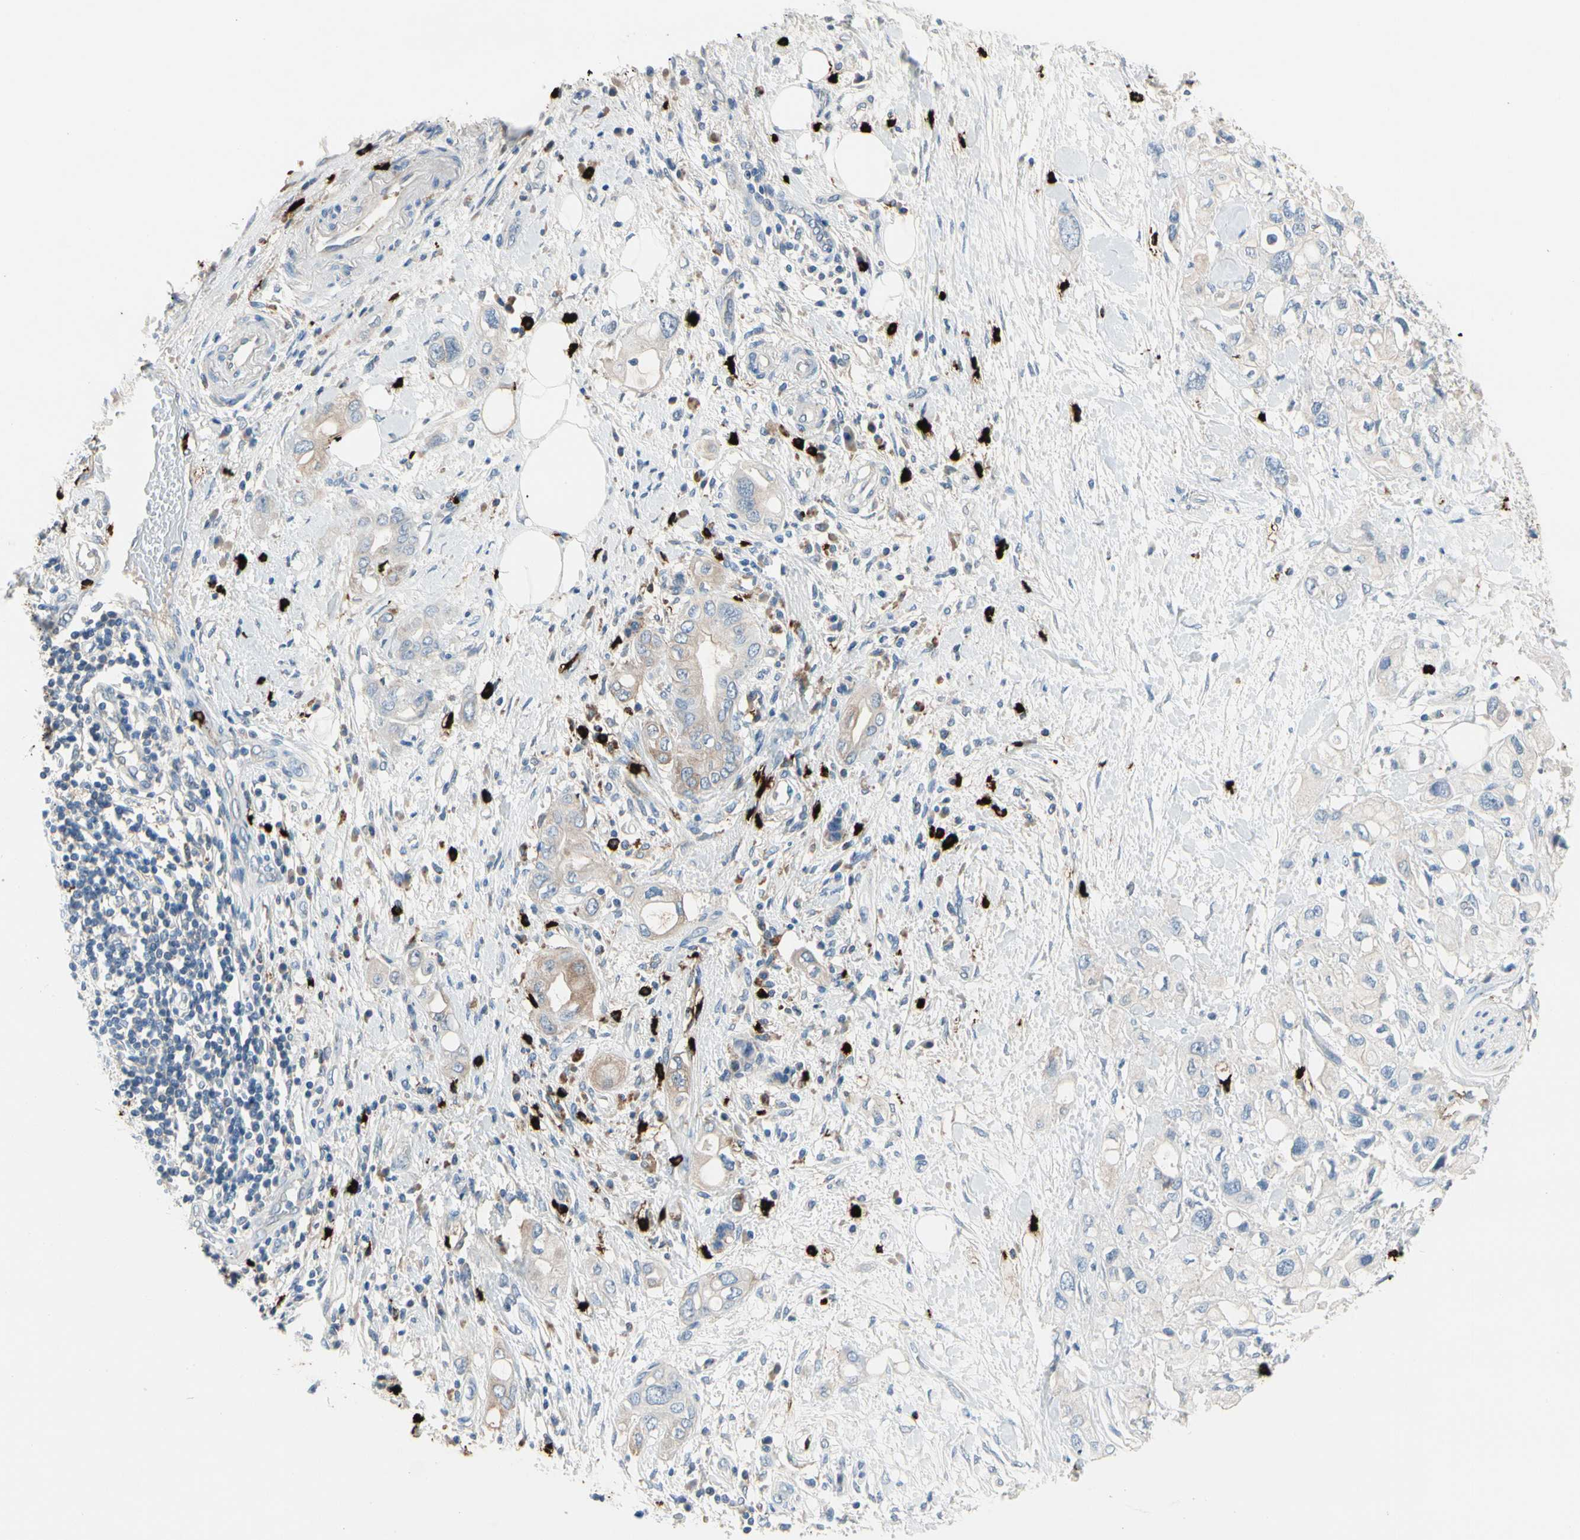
{"staining": {"intensity": "weak", "quantity": "25%-75%", "location": "cytoplasmic/membranous"}, "tissue": "pancreatic cancer", "cell_type": "Tumor cells", "image_type": "cancer", "snomed": [{"axis": "morphology", "description": "Adenocarcinoma, NOS"}, {"axis": "topography", "description": "Pancreas"}], "caption": "IHC photomicrograph of human pancreatic cancer (adenocarcinoma) stained for a protein (brown), which exhibits low levels of weak cytoplasmic/membranous staining in approximately 25%-75% of tumor cells.", "gene": "CPA3", "patient": {"sex": "female", "age": 56}}